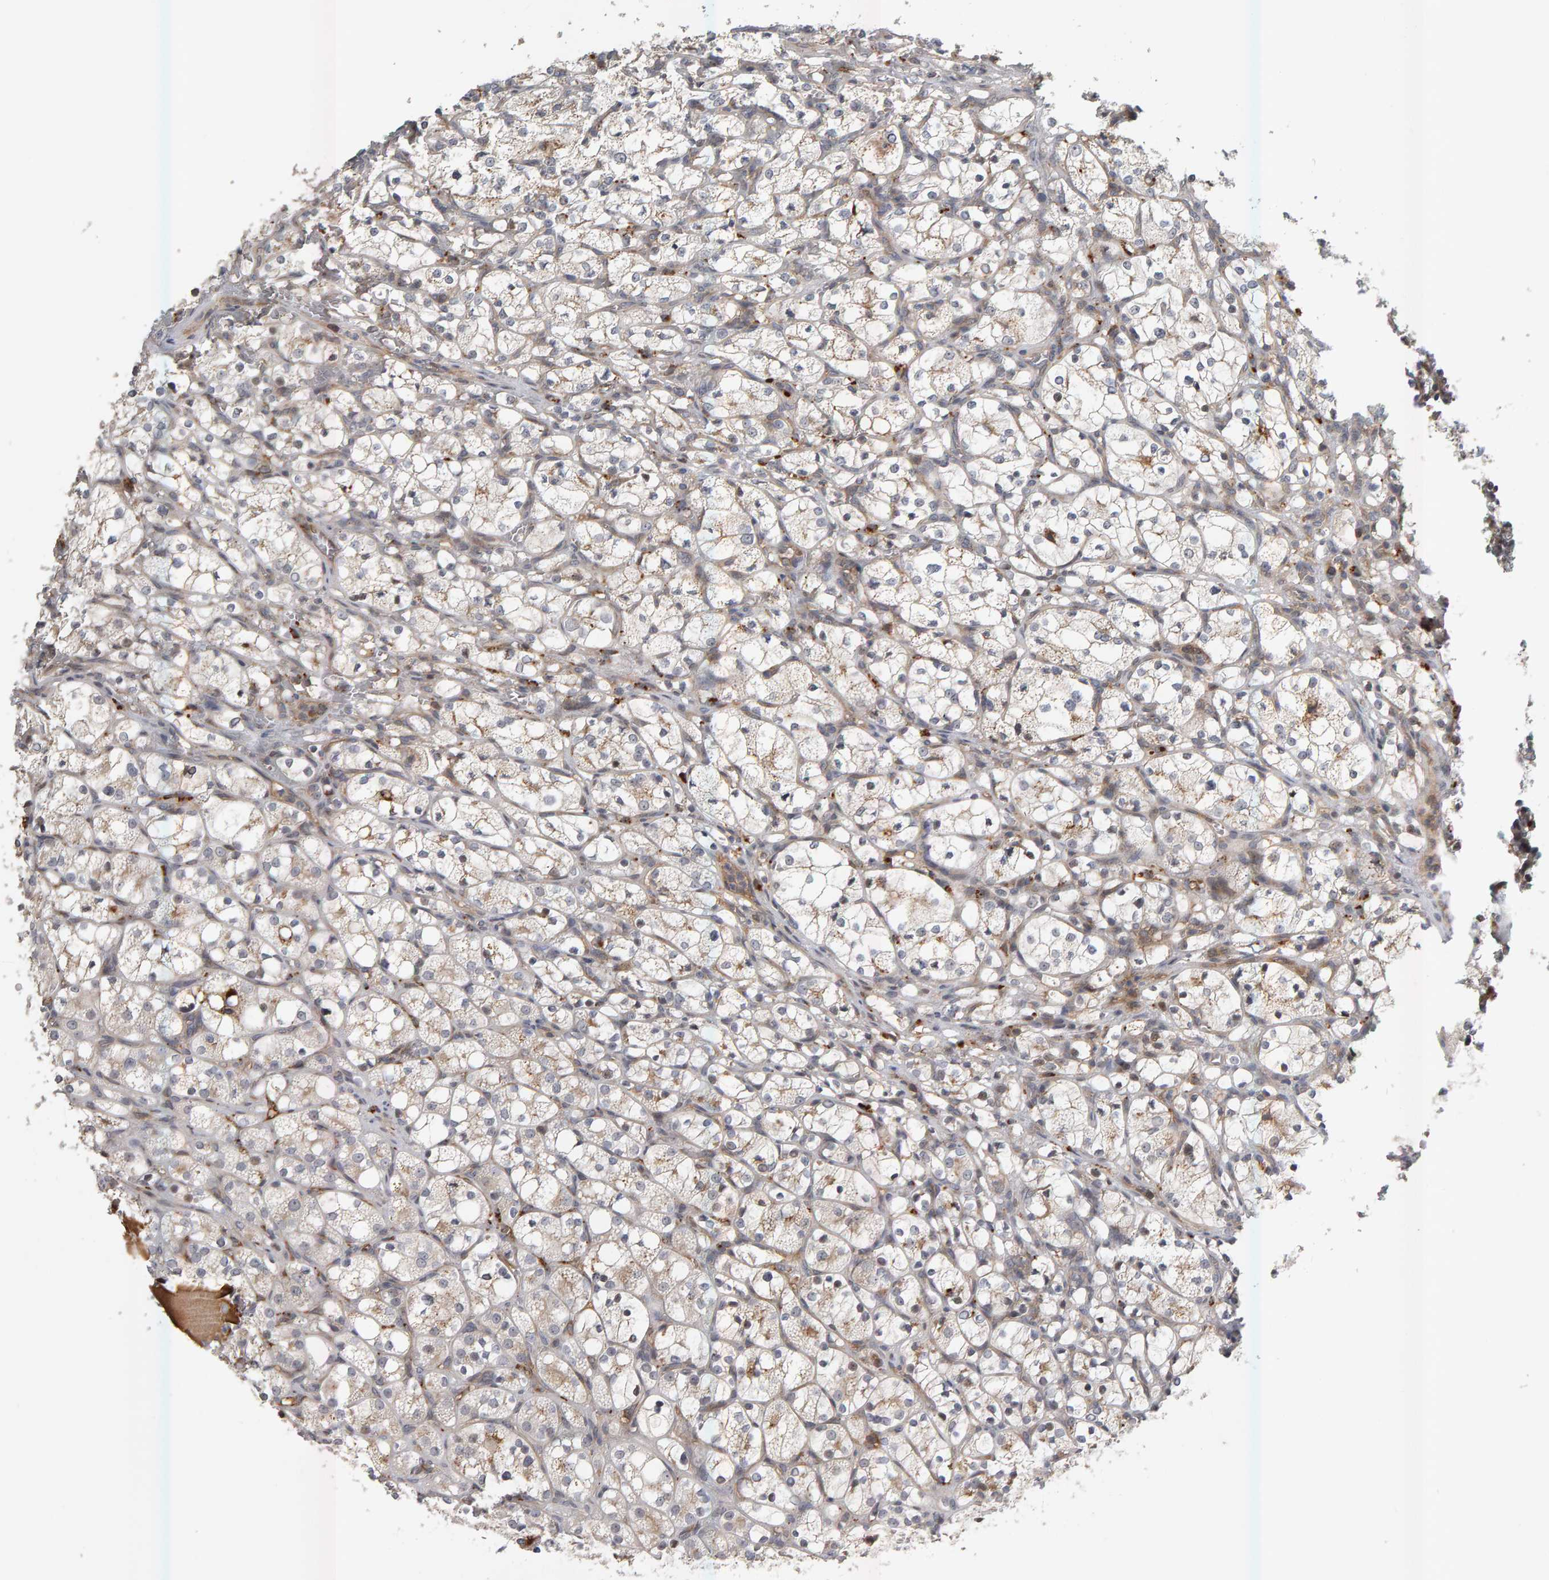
{"staining": {"intensity": "weak", "quantity": "<25%", "location": "cytoplasmic/membranous"}, "tissue": "renal cancer", "cell_type": "Tumor cells", "image_type": "cancer", "snomed": [{"axis": "morphology", "description": "Adenocarcinoma, NOS"}, {"axis": "topography", "description": "Kidney"}], "caption": "Tumor cells are negative for protein expression in human renal adenocarcinoma.", "gene": "ZNF160", "patient": {"sex": "female", "age": 69}}